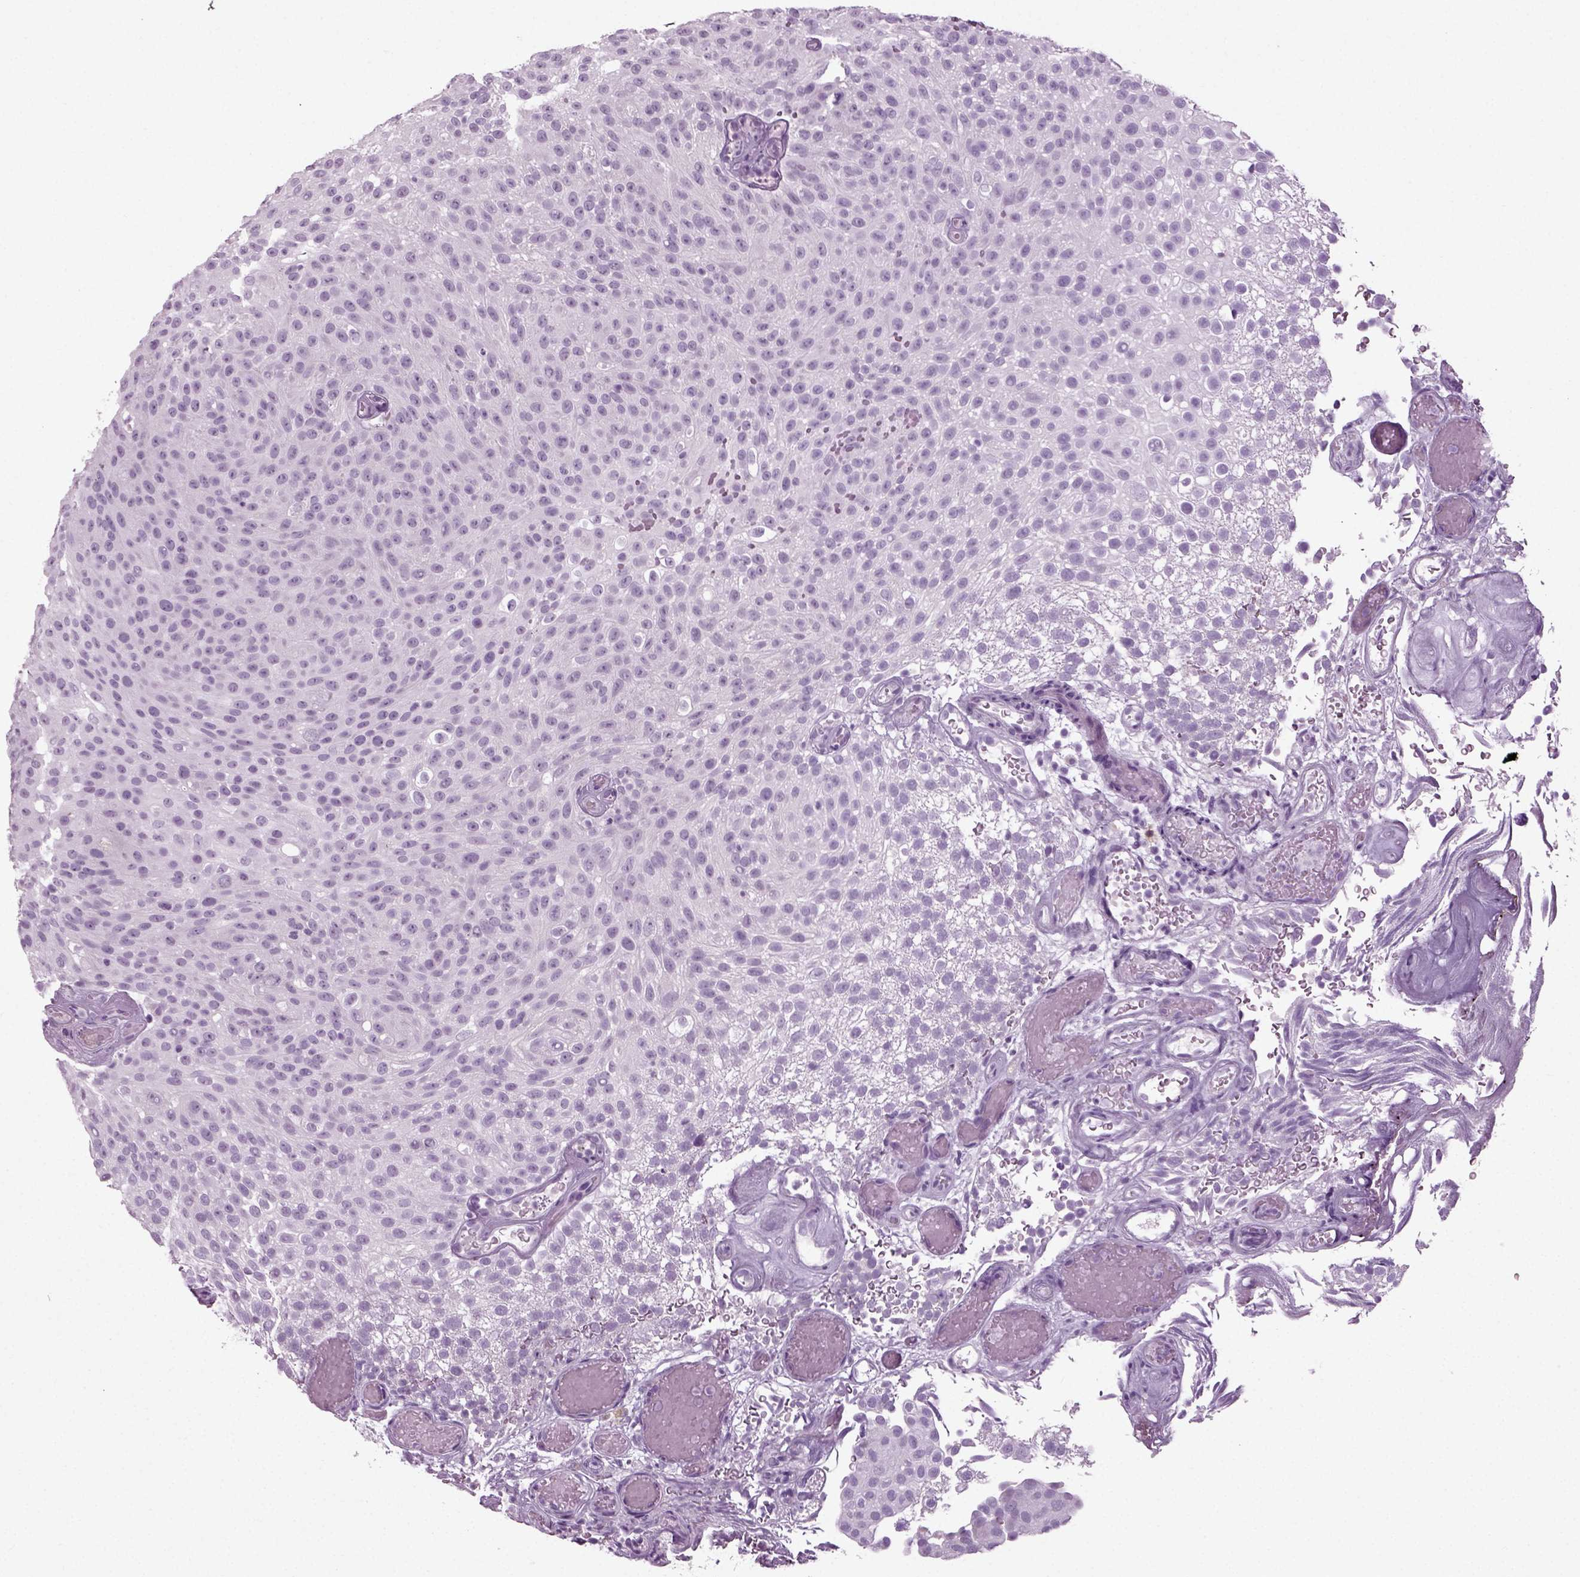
{"staining": {"intensity": "negative", "quantity": "none", "location": "none"}, "tissue": "urothelial cancer", "cell_type": "Tumor cells", "image_type": "cancer", "snomed": [{"axis": "morphology", "description": "Urothelial carcinoma, Low grade"}, {"axis": "topography", "description": "Urinary bladder"}], "caption": "Image shows no significant protein expression in tumor cells of urothelial cancer. (Brightfield microscopy of DAB (3,3'-diaminobenzidine) immunohistochemistry at high magnification).", "gene": "PRLH", "patient": {"sex": "male", "age": 78}}